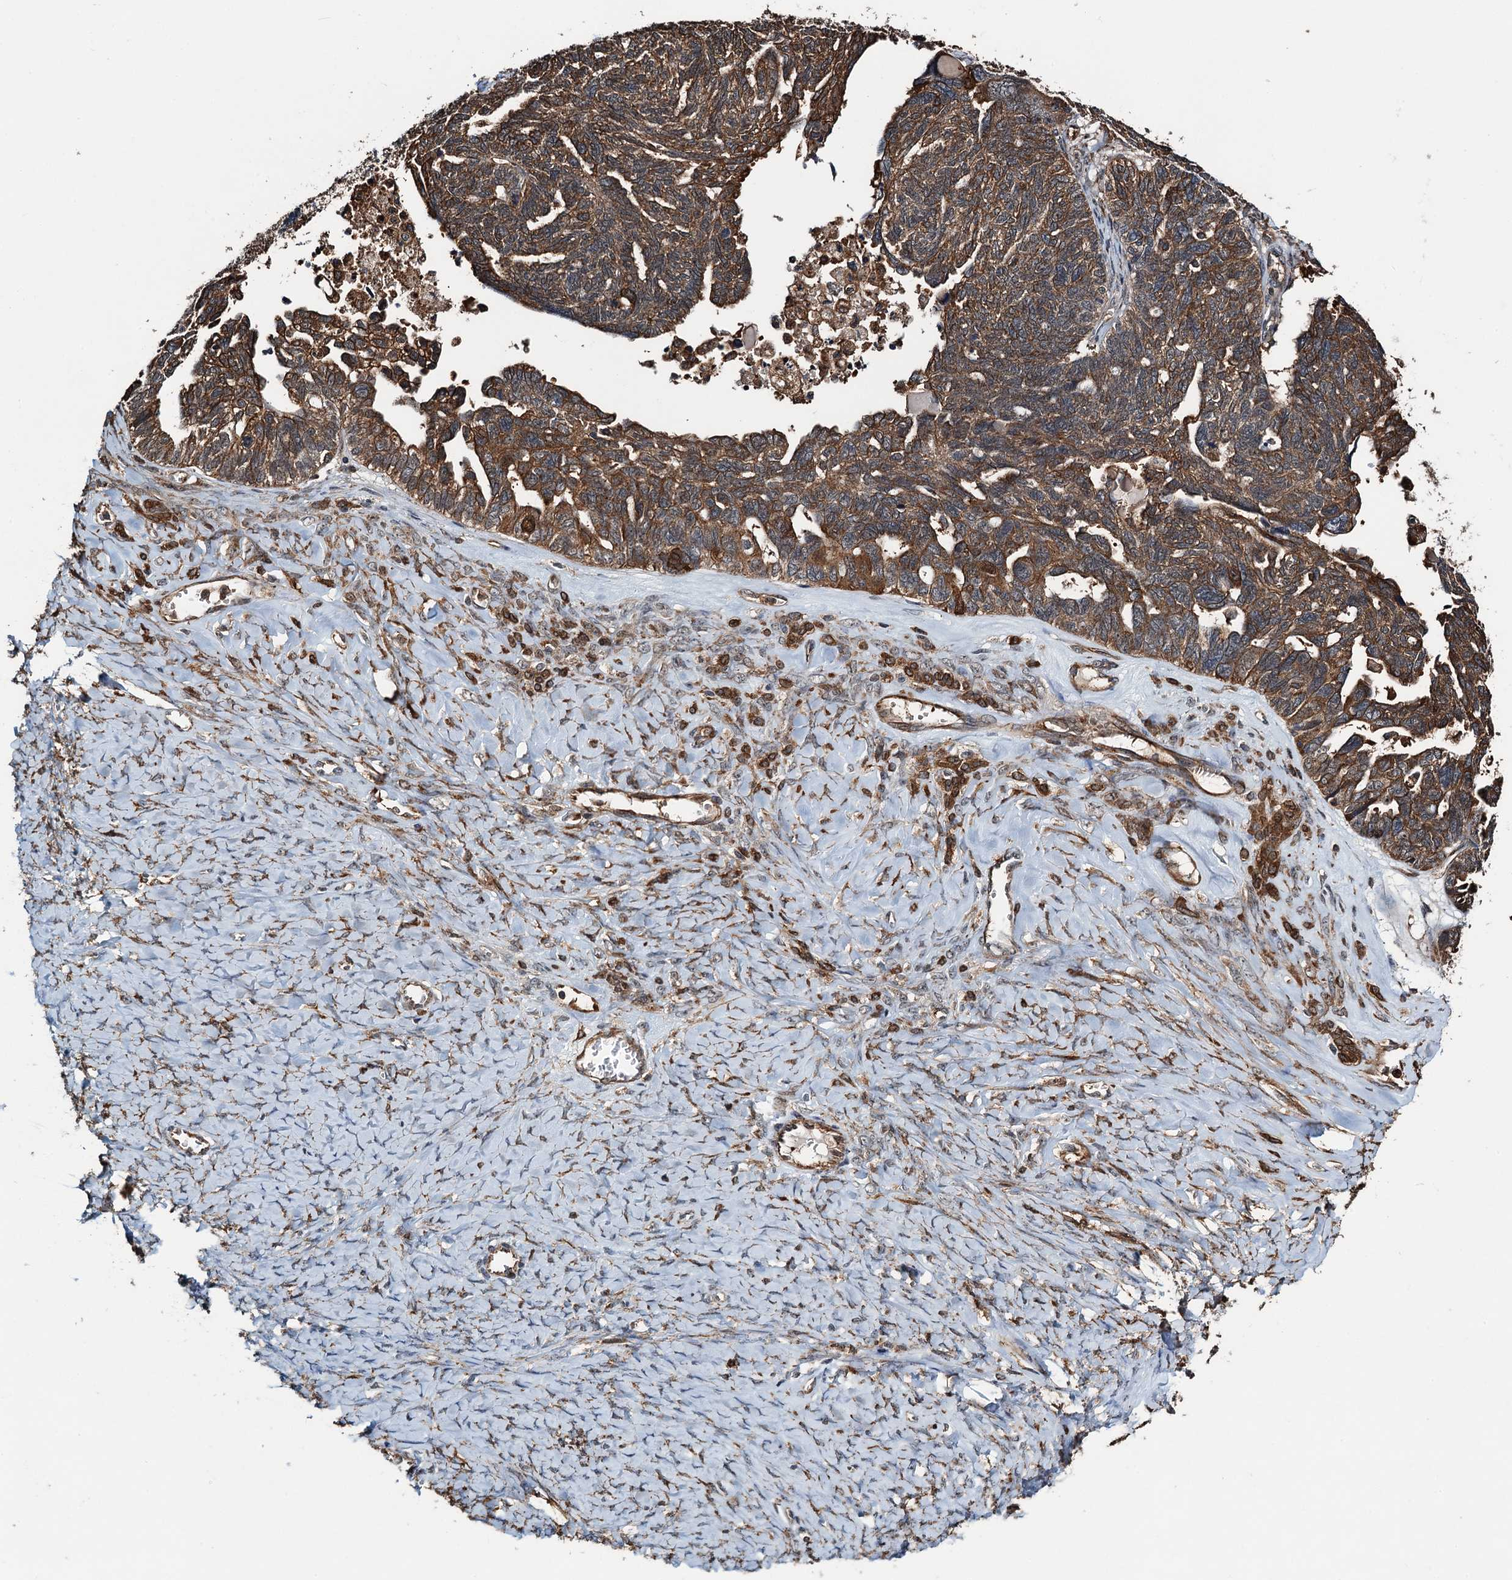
{"staining": {"intensity": "moderate", "quantity": ">75%", "location": "cytoplasmic/membranous"}, "tissue": "ovarian cancer", "cell_type": "Tumor cells", "image_type": "cancer", "snomed": [{"axis": "morphology", "description": "Cystadenocarcinoma, serous, NOS"}, {"axis": "topography", "description": "Ovary"}], "caption": "Brown immunohistochemical staining in human ovarian serous cystadenocarcinoma displays moderate cytoplasmic/membranous positivity in approximately >75% of tumor cells. (Stains: DAB in brown, nuclei in blue, Microscopy: brightfield microscopy at high magnification).", "gene": "WHAMM", "patient": {"sex": "female", "age": 79}}